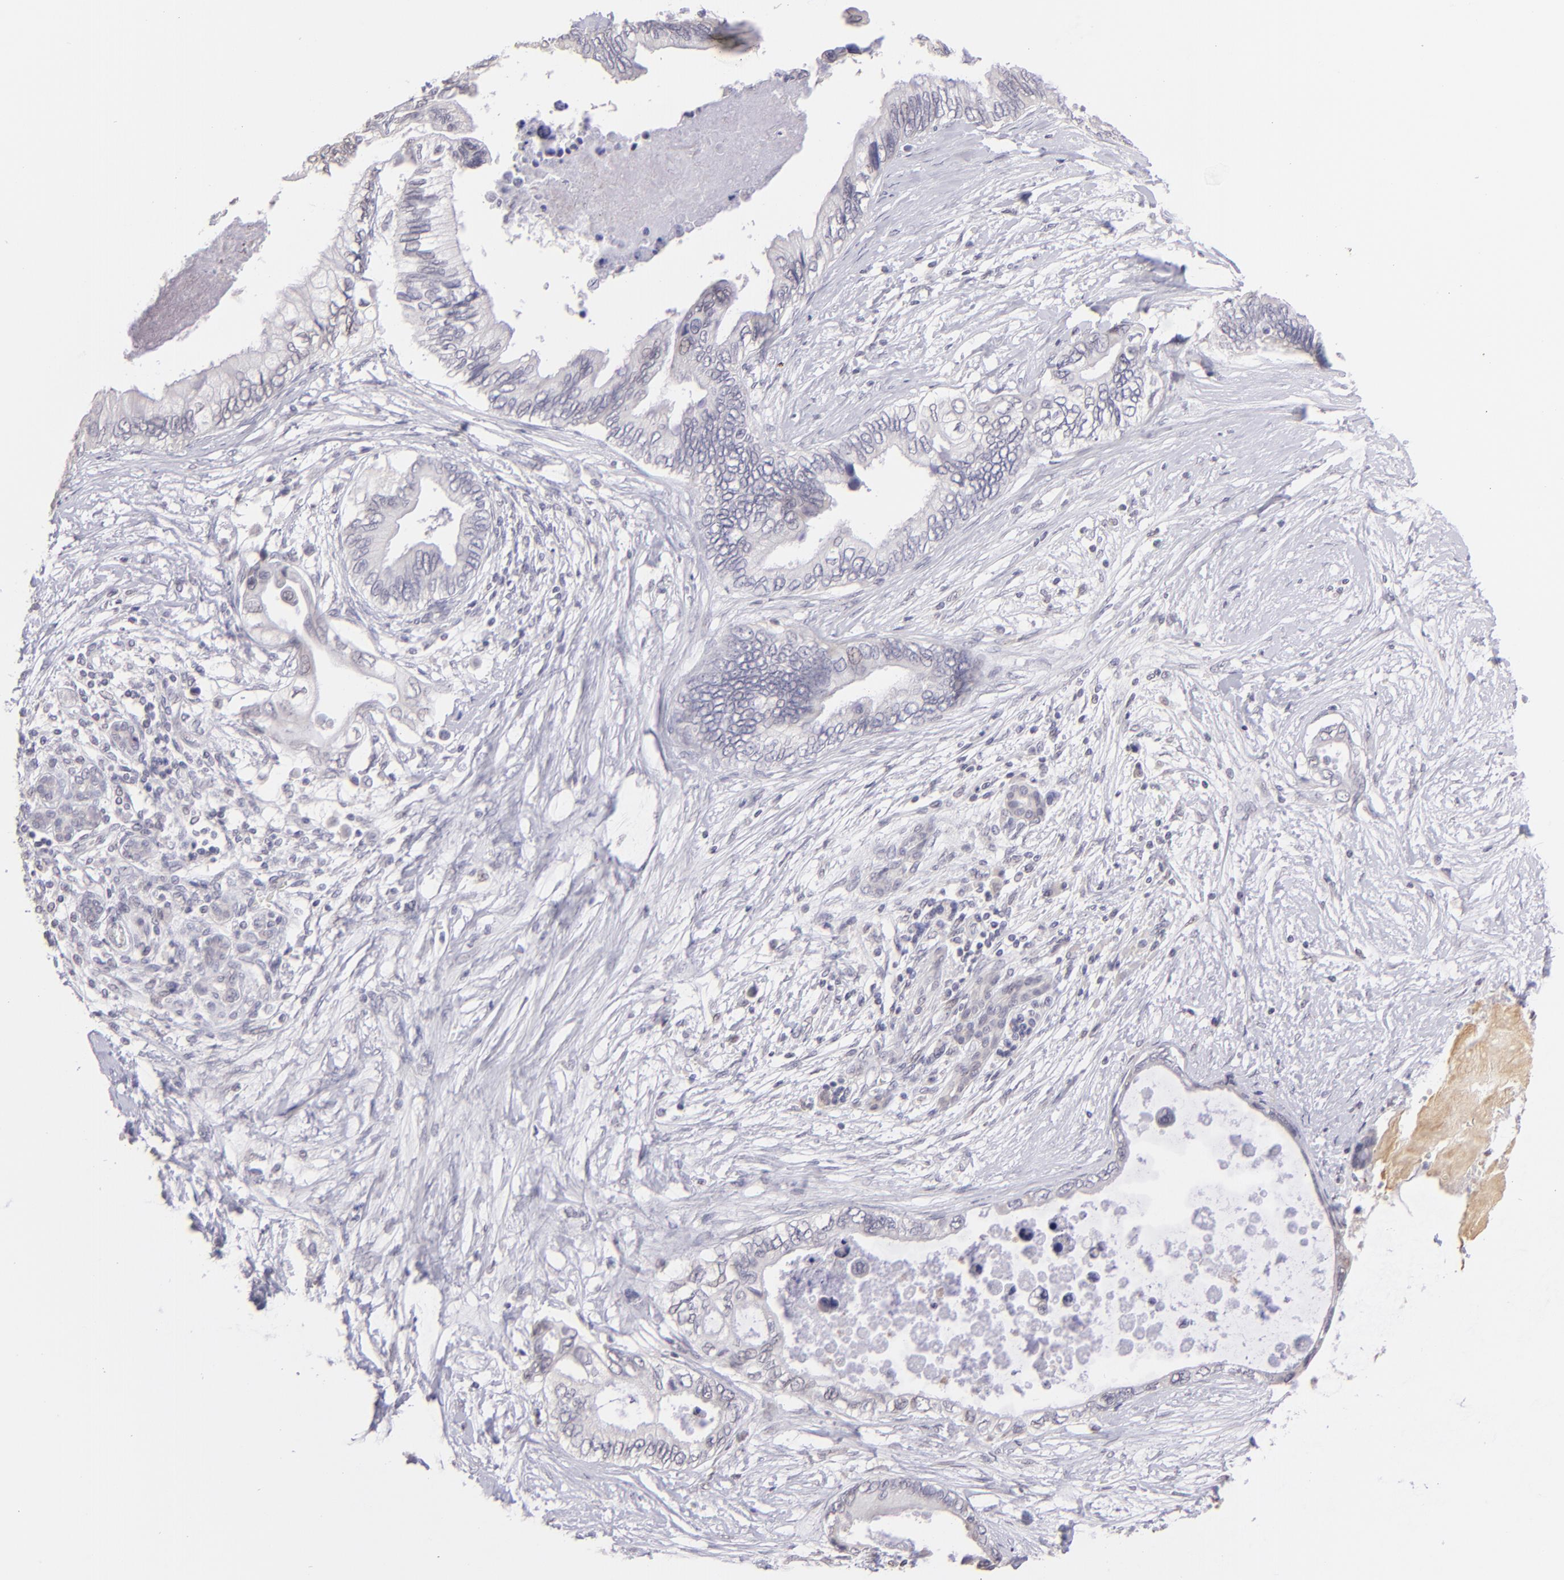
{"staining": {"intensity": "negative", "quantity": "none", "location": "none"}, "tissue": "pancreatic cancer", "cell_type": "Tumor cells", "image_type": "cancer", "snomed": [{"axis": "morphology", "description": "Adenocarcinoma, NOS"}, {"axis": "topography", "description": "Pancreas"}], "caption": "Tumor cells show no significant protein staining in adenocarcinoma (pancreatic). (Stains: DAB IHC with hematoxylin counter stain, Microscopy: brightfield microscopy at high magnification).", "gene": "MAGEA1", "patient": {"sex": "female", "age": 66}}